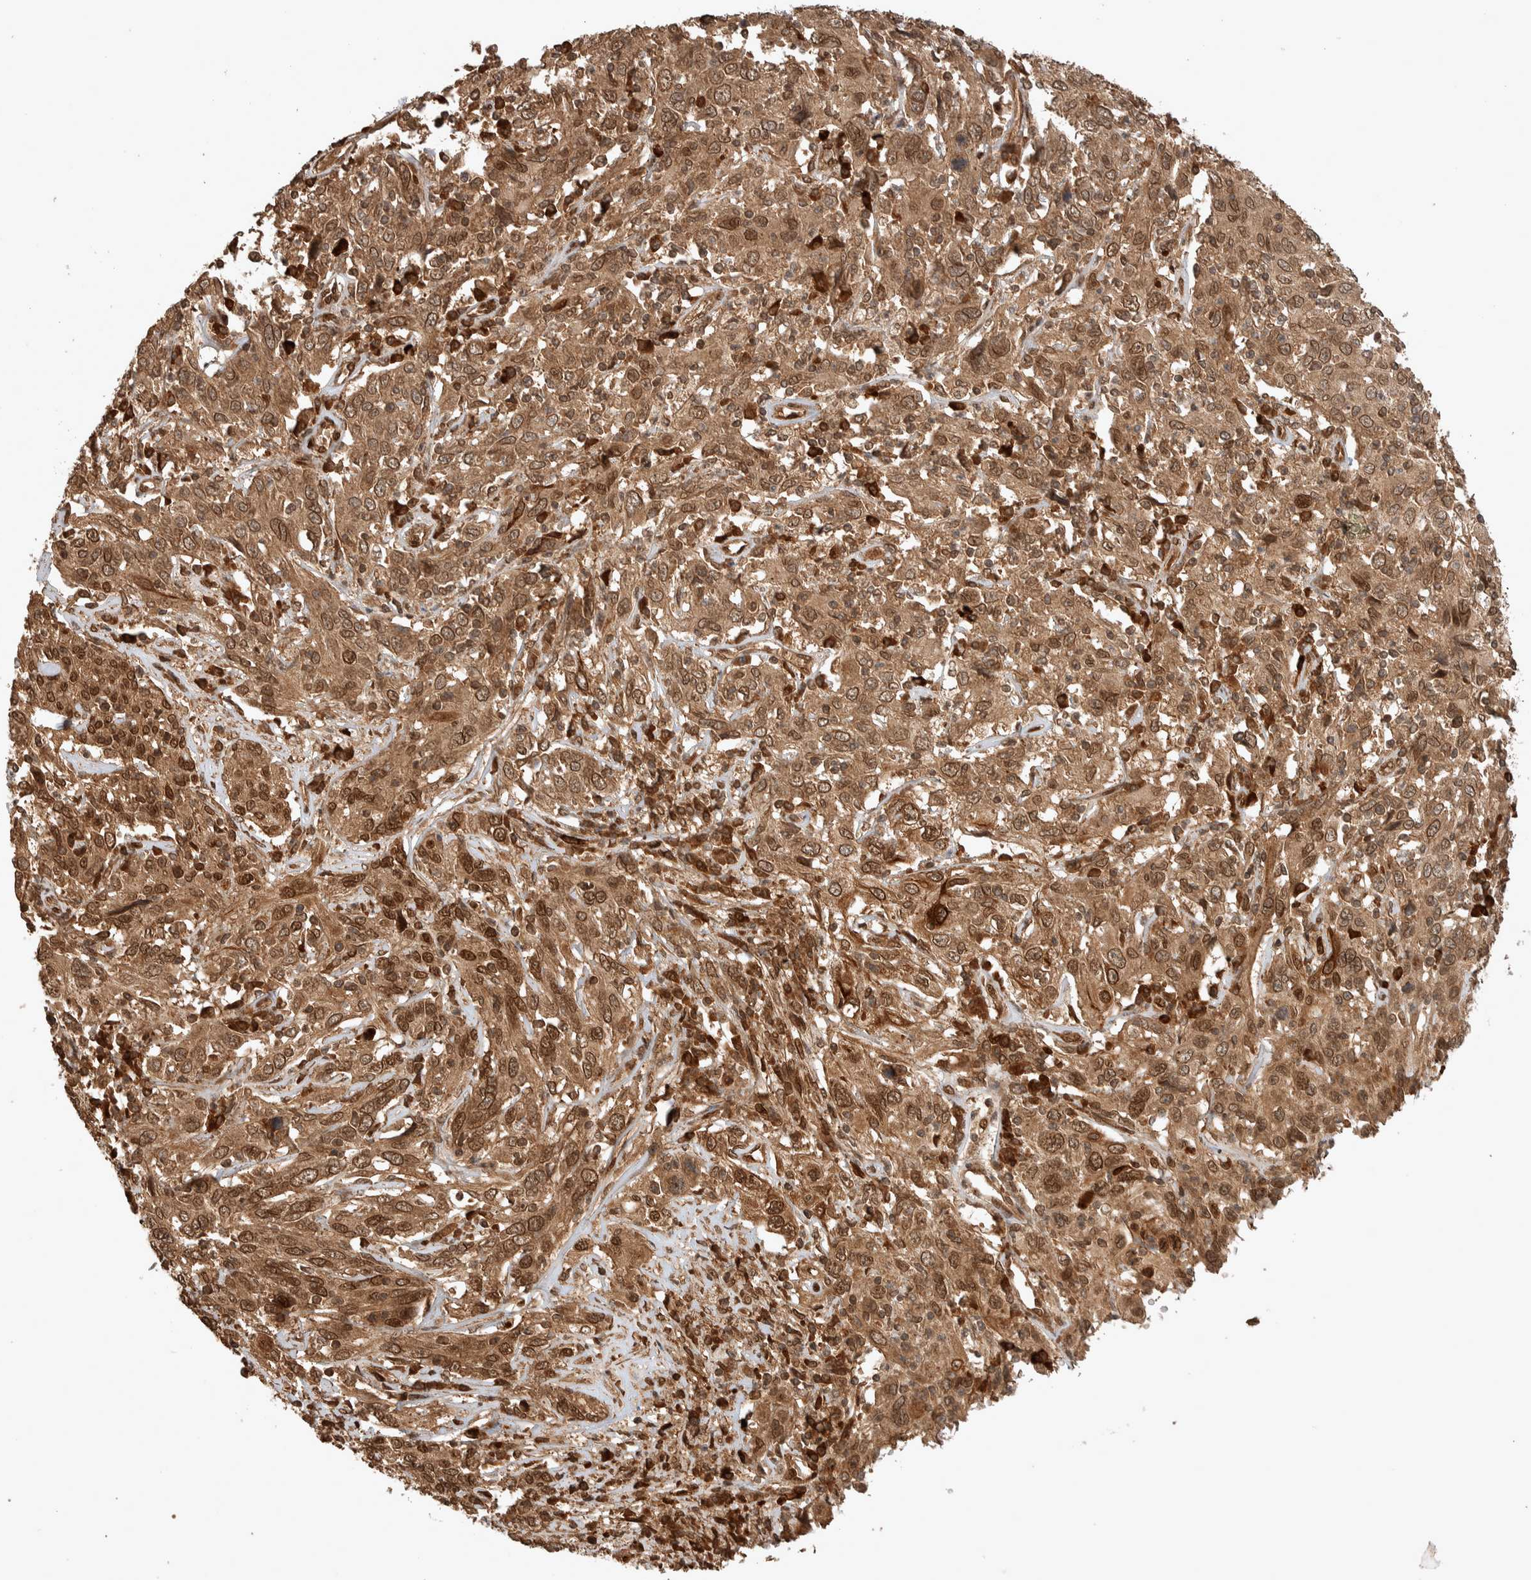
{"staining": {"intensity": "moderate", "quantity": ">75%", "location": "cytoplasmic/membranous,nuclear"}, "tissue": "cervical cancer", "cell_type": "Tumor cells", "image_type": "cancer", "snomed": [{"axis": "morphology", "description": "Squamous cell carcinoma, NOS"}, {"axis": "topography", "description": "Cervix"}], "caption": "Protein analysis of cervical cancer tissue exhibits moderate cytoplasmic/membranous and nuclear staining in approximately >75% of tumor cells.", "gene": "CNTROB", "patient": {"sex": "female", "age": 46}}